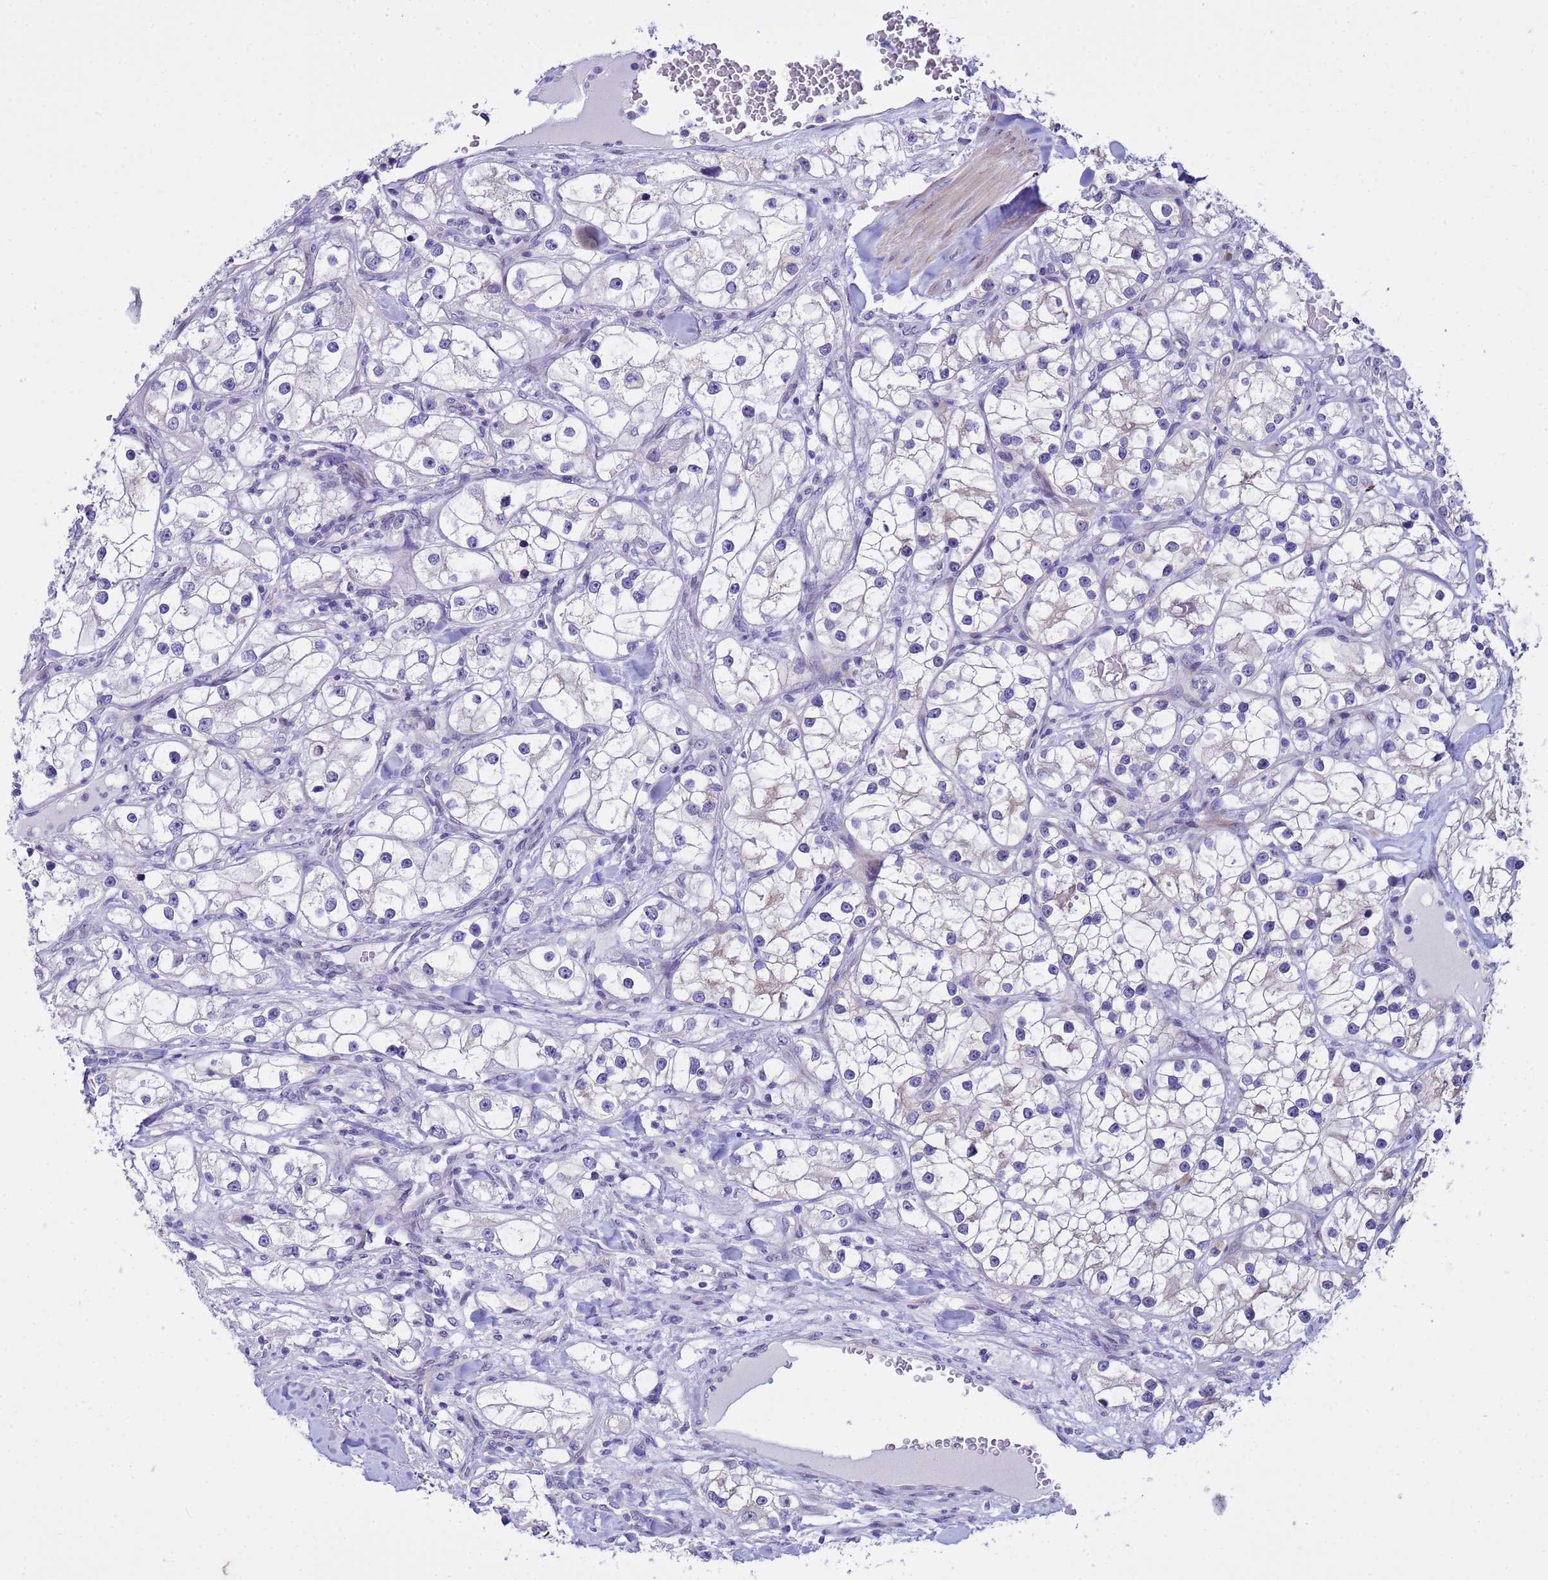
{"staining": {"intensity": "negative", "quantity": "none", "location": "none"}, "tissue": "renal cancer", "cell_type": "Tumor cells", "image_type": "cancer", "snomed": [{"axis": "morphology", "description": "Adenocarcinoma, NOS"}, {"axis": "topography", "description": "Kidney"}], "caption": "There is no significant expression in tumor cells of renal cancer (adenocarcinoma).", "gene": "IGSF11", "patient": {"sex": "male", "age": 77}}